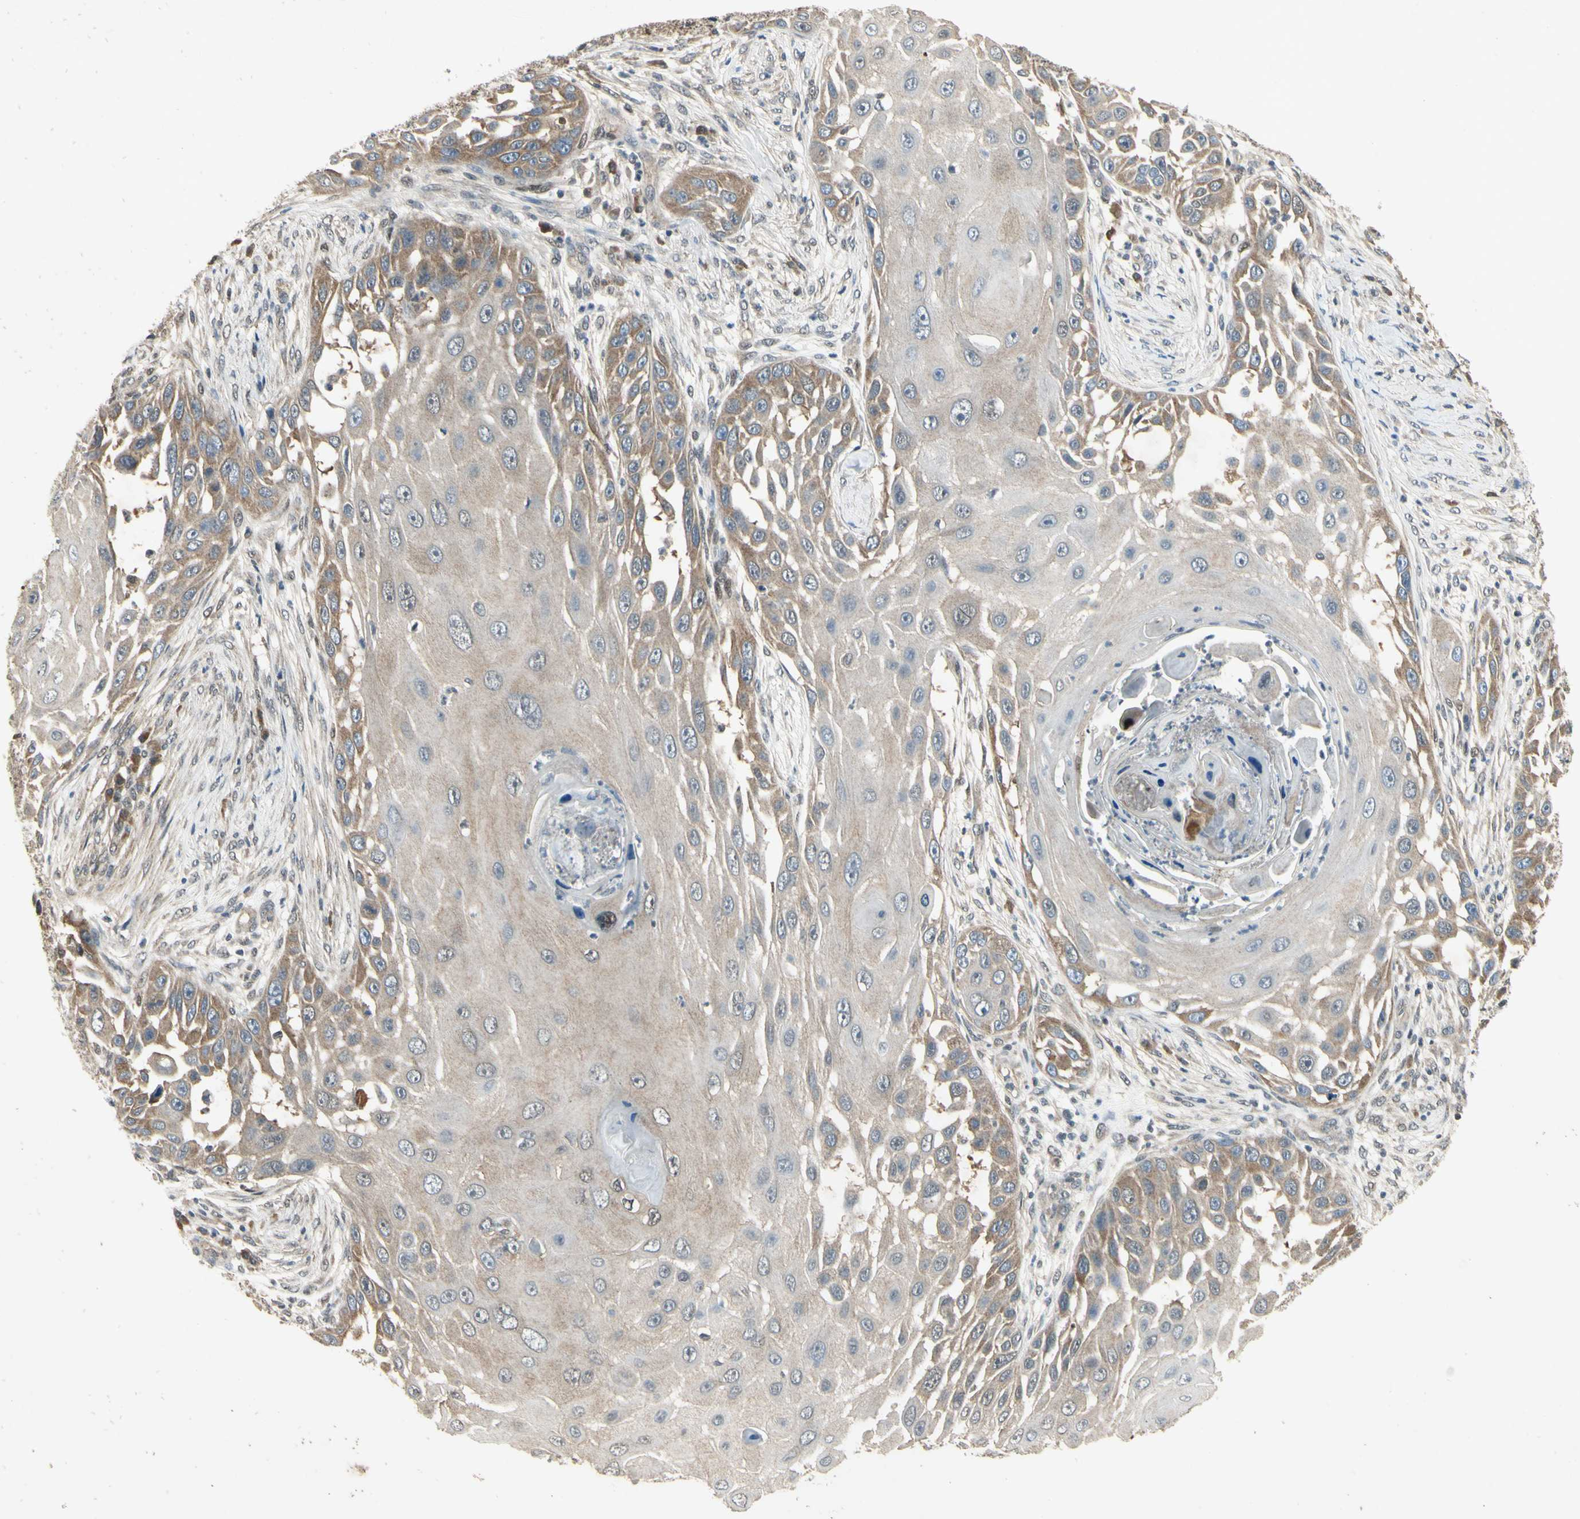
{"staining": {"intensity": "moderate", "quantity": ">75%", "location": "cytoplasmic/membranous"}, "tissue": "skin cancer", "cell_type": "Tumor cells", "image_type": "cancer", "snomed": [{"axis": "morphology", "description": "Squamous cell carcinoma, NOS"}, {"axis": "topography", "description": "Skin"}], "caption": "The micrograph demonstrates staining of skin cancer (squamous cell carcinoma), revealing moderate cytoplasmic/membranous protein expression (brown color) within tumor cells.", "gene": "PSMD5", "patient": {"sex": "female", "age": 44}}